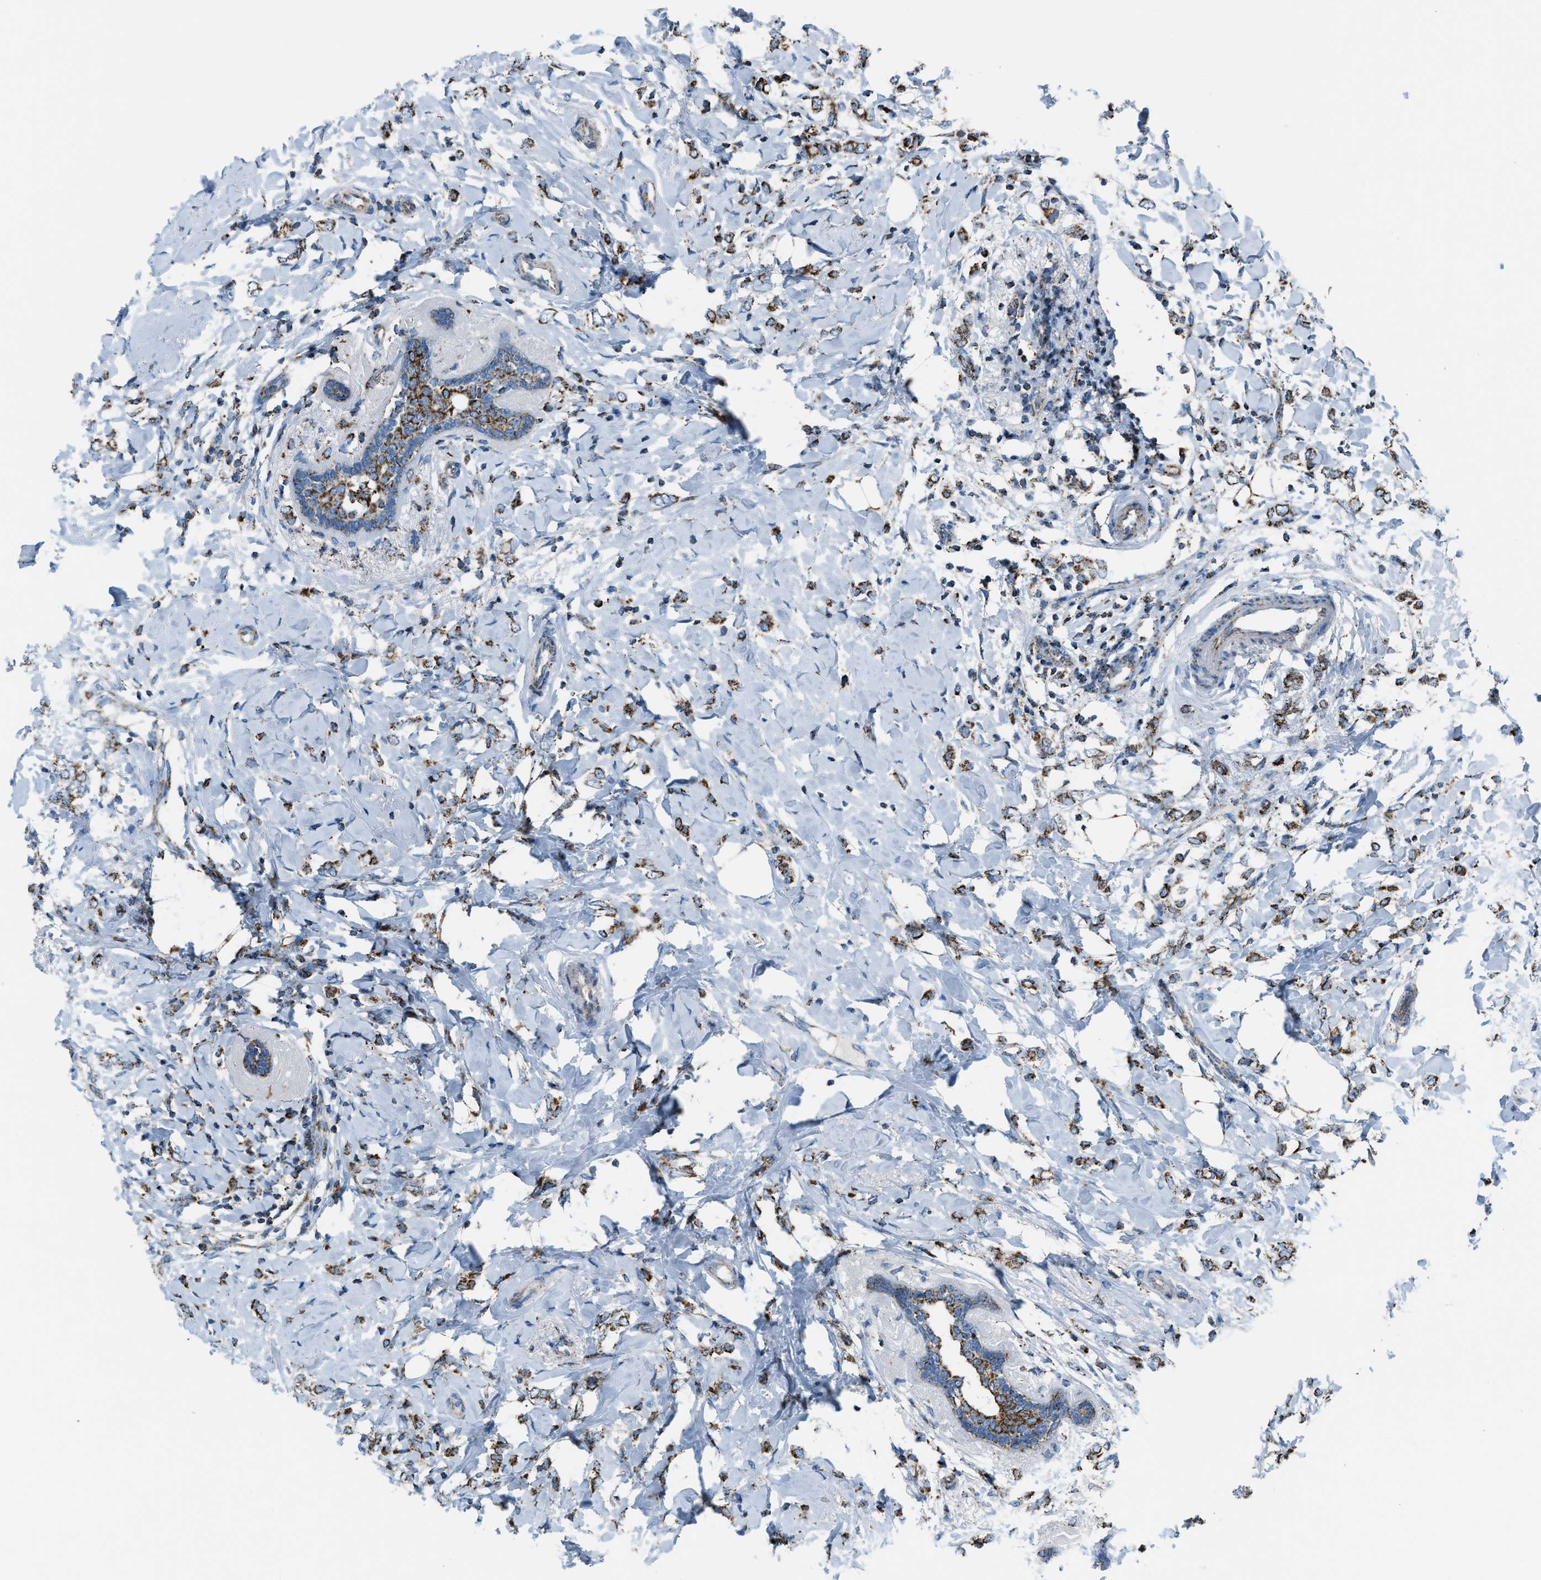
{"staining": {"intensity": "moderate", "quantity": ">75%", "location": "cytoplasmic/membranous"}, "tissue": "breast cancer", "cell_type": "Tumor cells", "image_type": "cancer", "snomed": [{"axis": "morphology", "description": "Normal tissue, NOS"}, {"axis": "morphology", "description": "Lobular carcinoma"}, {"axis": "topography", "description": "Breast"}], "caption": "Tumor cells display medium levels of moderate cytoplasmic/membranous positivity in about >75% of cells in human breast cancer (lobular carcinoma).", "gene": "MDH2", "patient": {"sex": "female", "age": 47}}